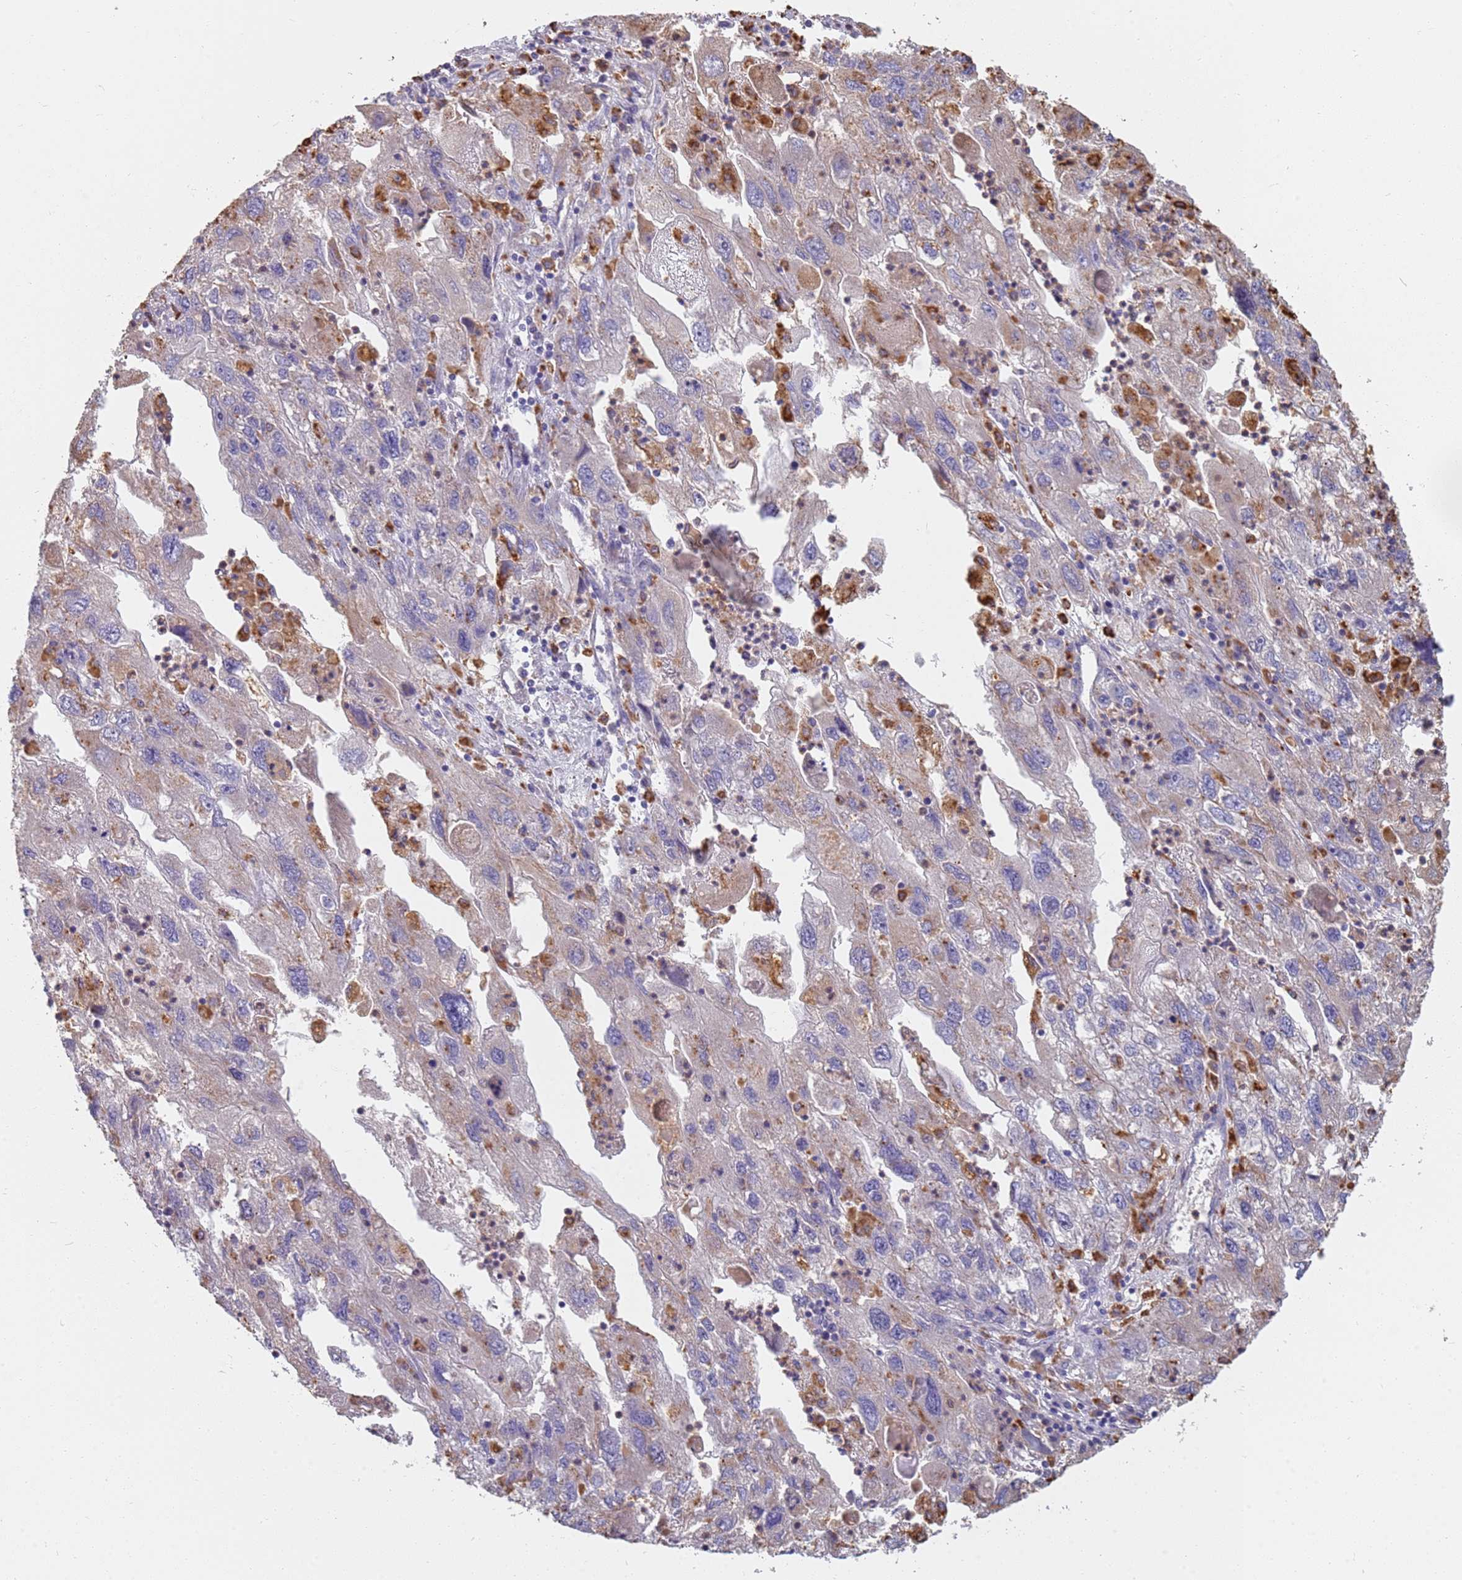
{"staining": {"intensity": "moderate", "quantity": "25%-75%", "location": "cytoplasmic/membranous"}, "tissue": "endometrial cancer", "cell_type": "Tumor cells", "image_type": "cancer", "snomed": [{"axis": "morphology", "description": "Adenocarcinoma, NOS"}, {"axis": "topography", "description": "Endometrium"}], "caption": "Tumor cells display moderate cytoplasmic/membranous expression in approximately 25%-75% of cells in endometrial cancer.", "gene": "TMEM229B", "patient": {"sex": "female", "age": 49}}